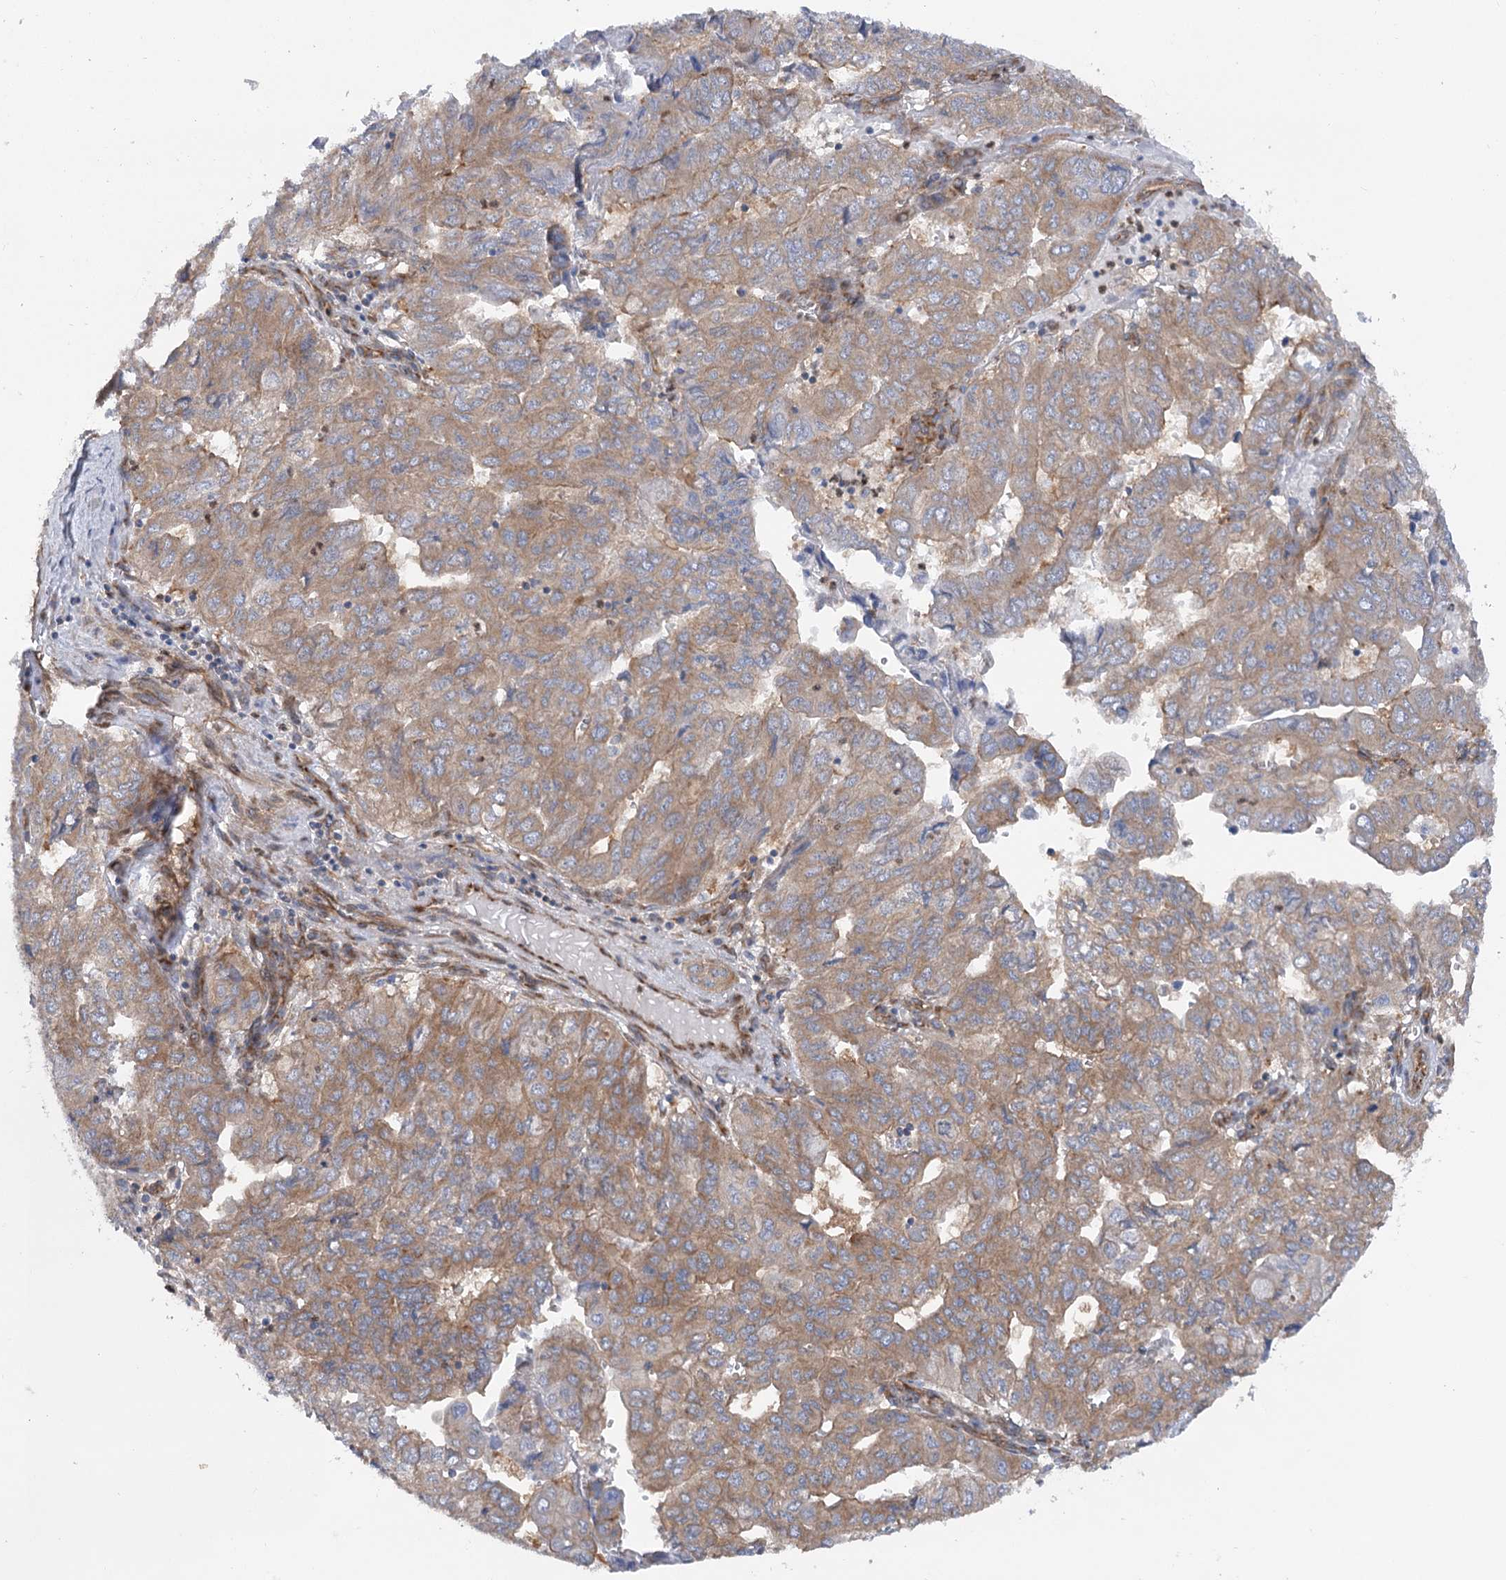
{"staining": {"intensity": "moderate", "quantity": ">75%", "location": "cytoplasmic/membranous"}, "tissue": "pancreatic cancer", "cell_type": "Tumor cells", "image_type": "cancer", "snomed": [{"axis": "morphology", "description": "Adenocarcinoma, NOS"}, {"axis": "topography", "description": "Pancreas"}], "caption": "Adenocarcinoma (pancreatic) was stained to show a protein in brown. There is medium levels of moderate cytoplasmic/membranous positivity in approximately >75% of tumor cells. (DAB = brown stain, brightfield microscopy at high magnification).", "gene": "SCN11A", "patient": {"sex": "male", "age": 51}}